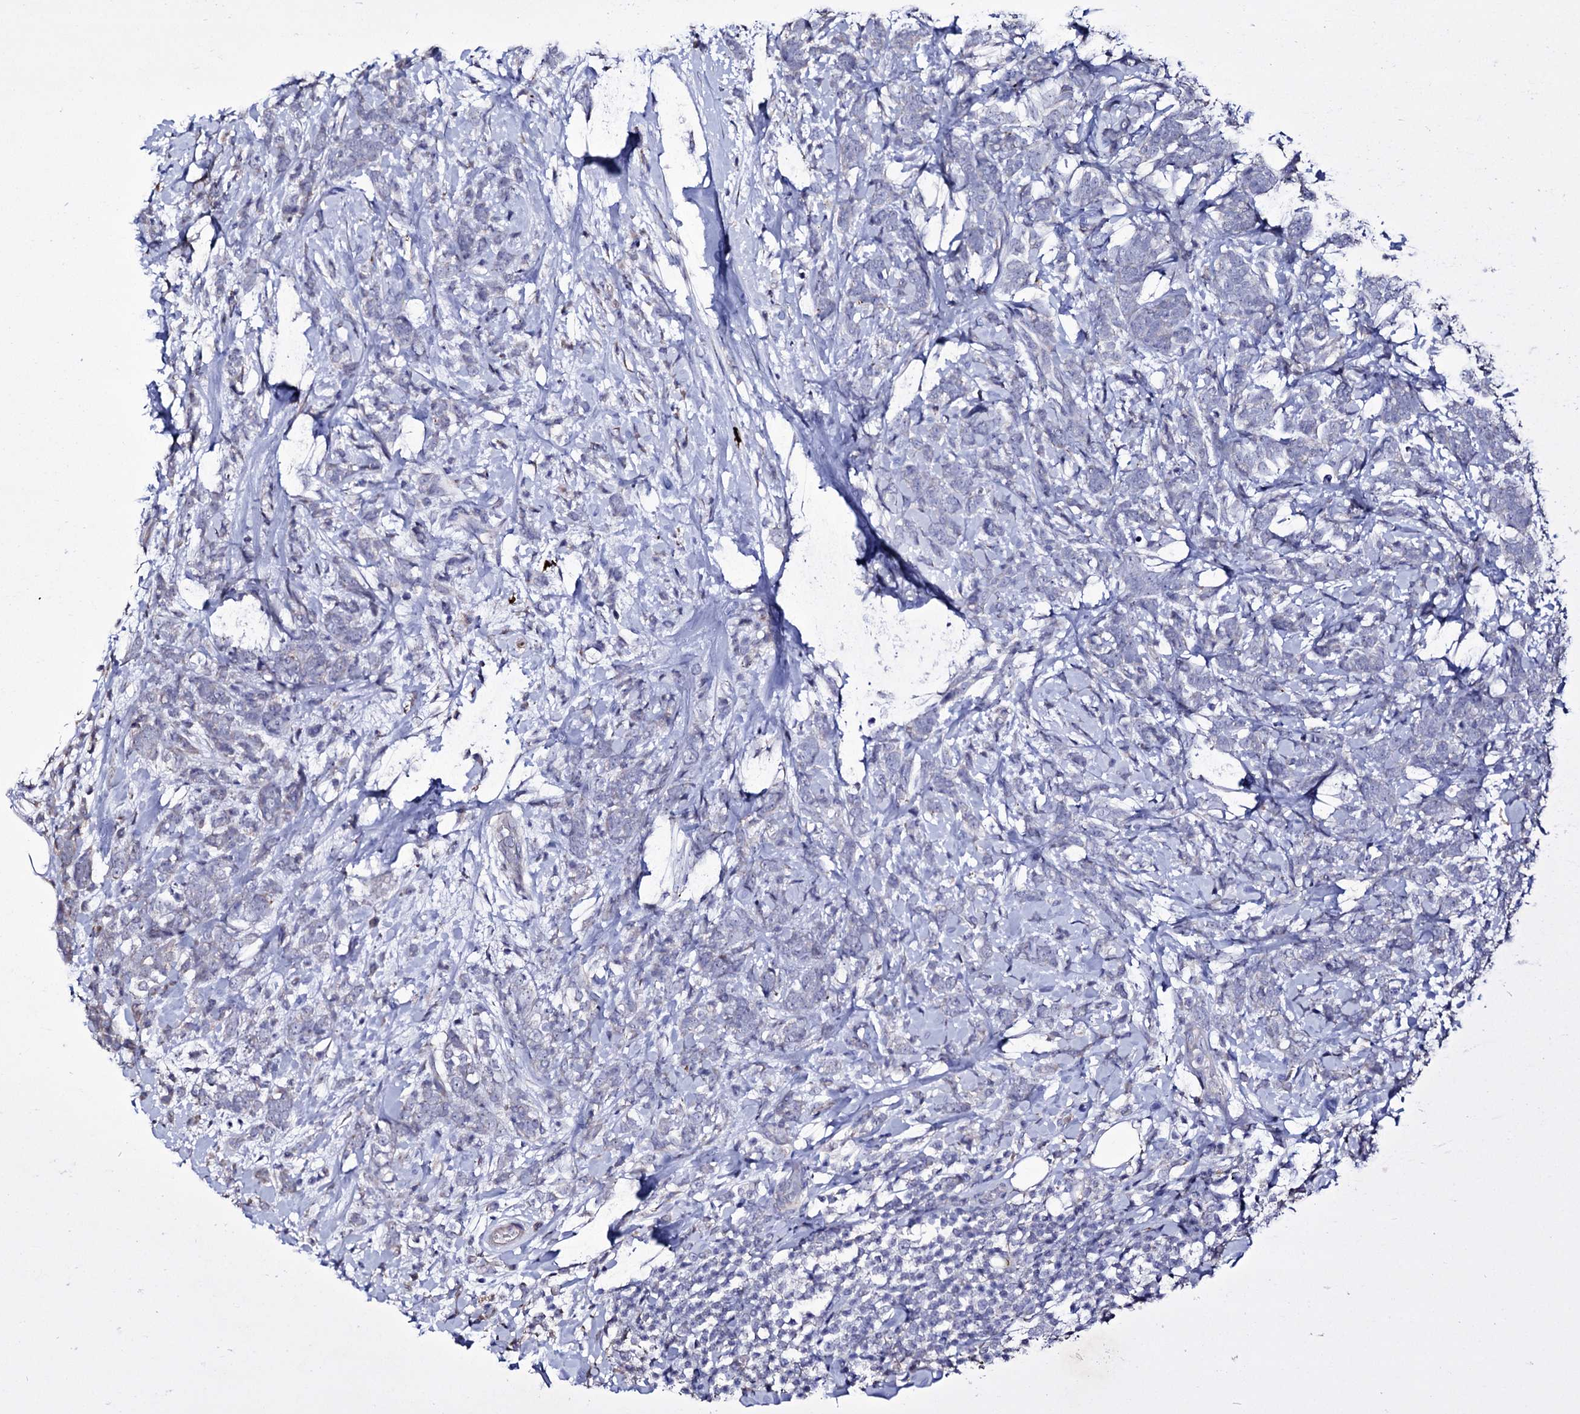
{"staining": {"intensity": "negative", "quantity": "none", "location": "none"}, "tissue": "breast cancer", "cell_type": "Tumor cells", "image_type": "cancer", "snomed": [{"axis": "morphology", "description": "Lobular carcinoma"}, {"axis": "topography", "description": "Breast"}], "caption": "Breast cancer stained for a protein using IHC demonstrates no expression tumor cells.", "gene": "TUBGCP5", "patient": {"sex": "female", "age": 58}}